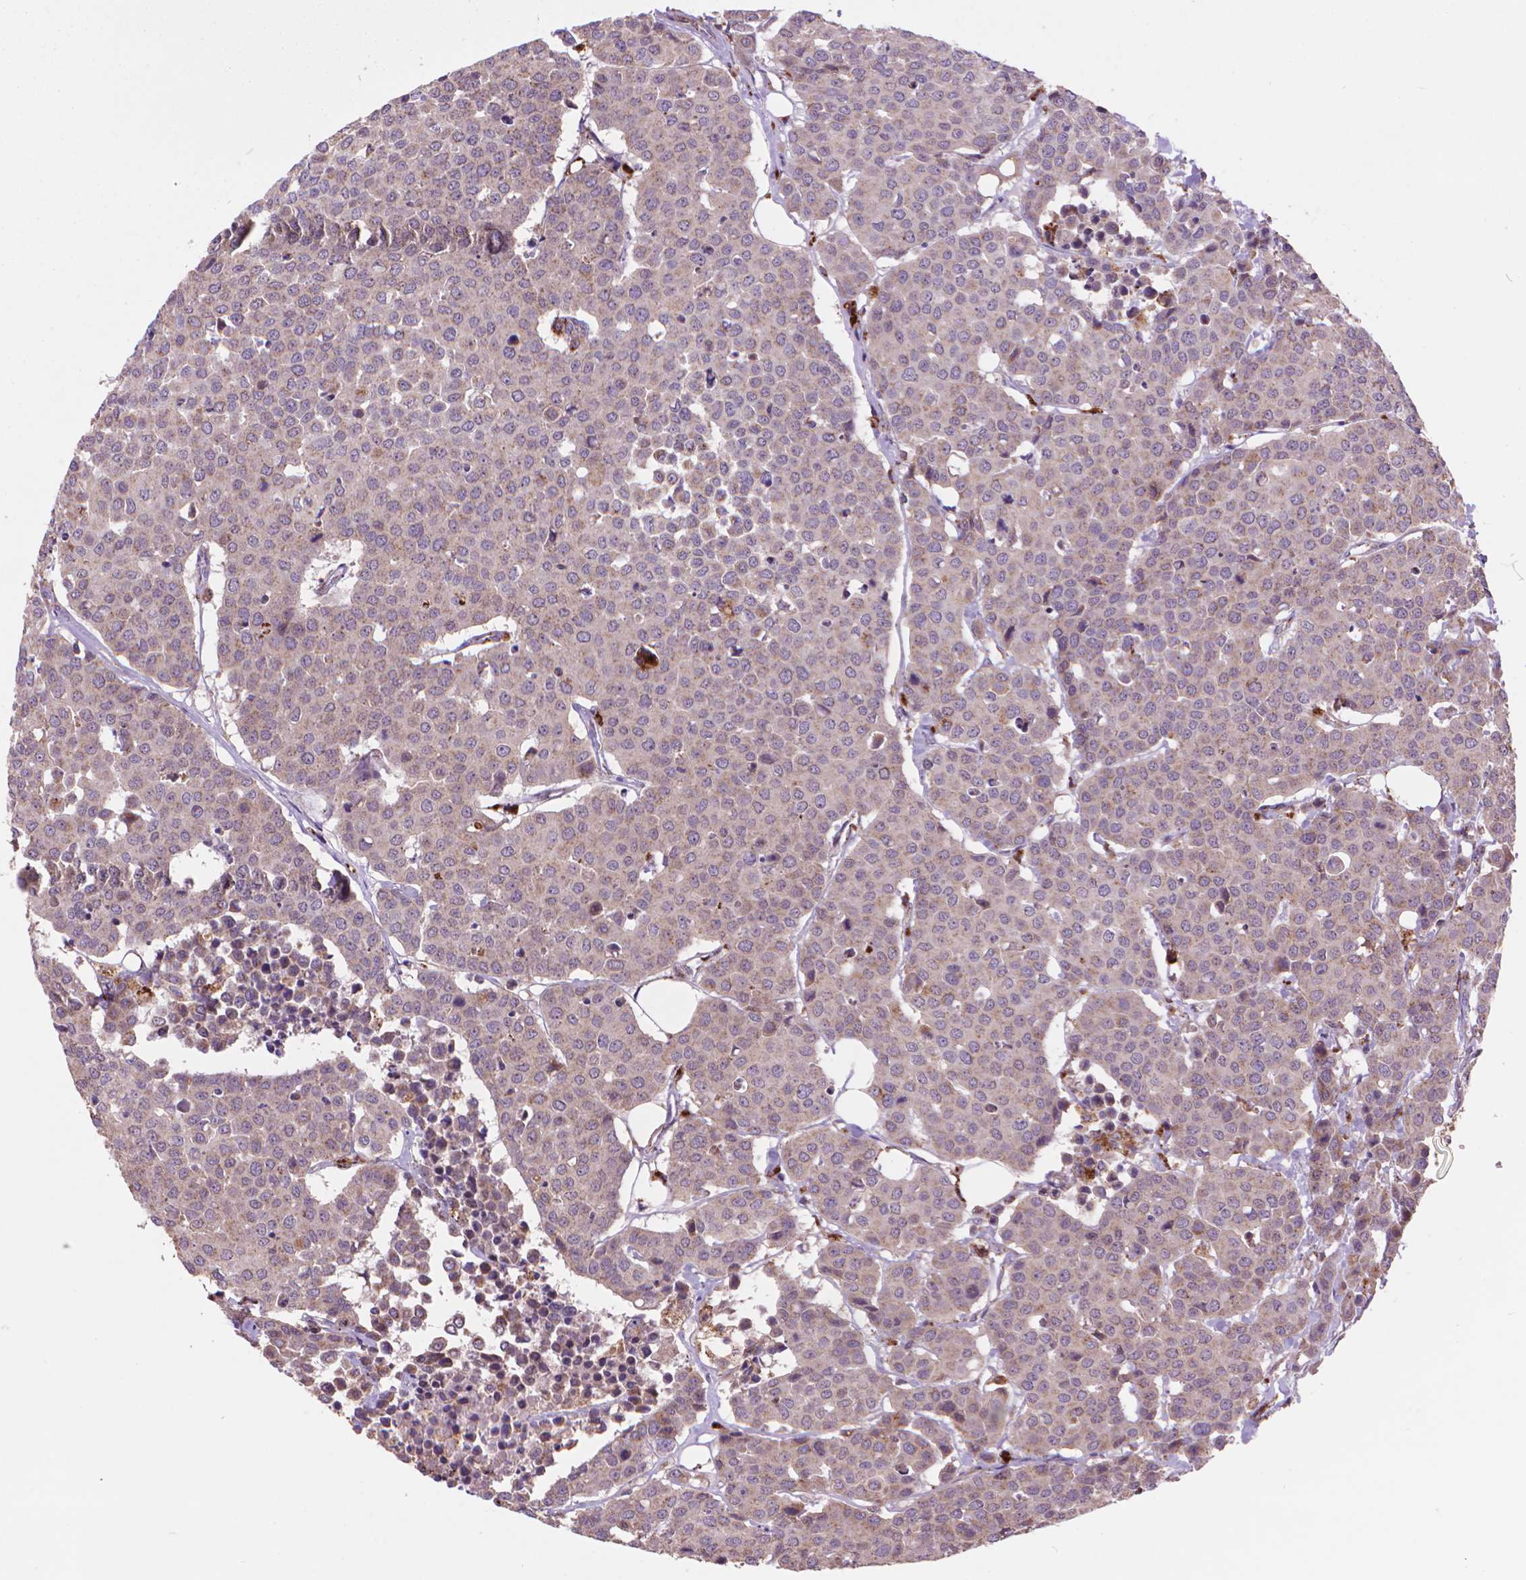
{"staining": {"intensity": "weak", "quantity": ">75%", "location": "cytoplasmic/membranous"}, "tissue": "carcinoid", "cell_type": "Tumor cells", "image_type": "cancer", "snomed": [{"axis": "morphology", "description": "Carcinoid, malignant, NOS"}, {"axis": "topography", "description": "Colon"}], "caption": "Human carcinoid (malignant) stained for a protein (brown) shows weak cytoplasmic/membranous positive positivity in about >75% of tumor cells.", "gene": "GLB1", "patient": {"sex": "male", "age": 81}}